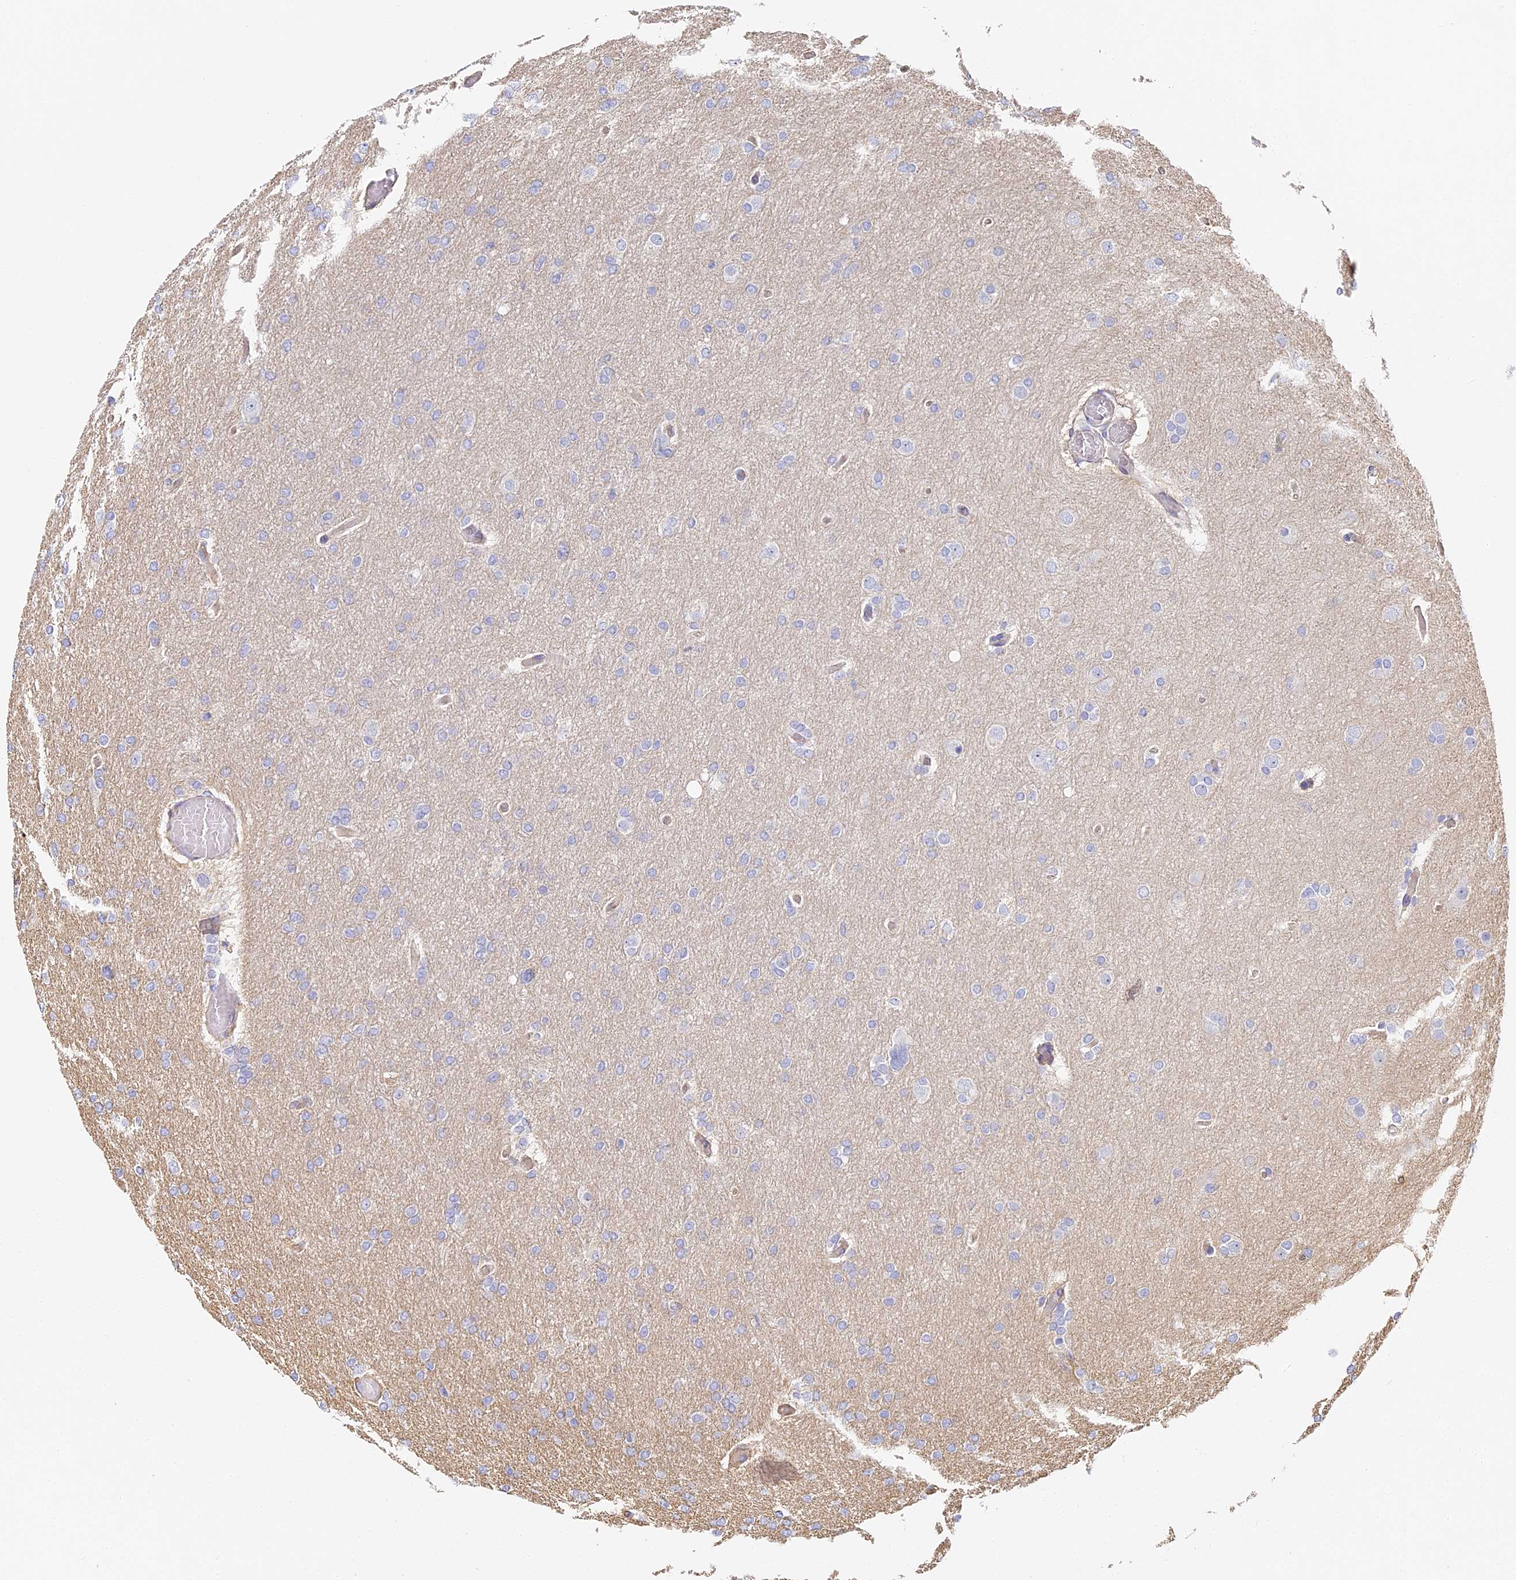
{"staining": {"intensity": "negative", "quantity": "none", "location": "none"}, "tissue": "glioma", "cell_type": "Tumor cells", "image_type": "cancer", "snomed": [{"axis": "morphology", "description": "Glioma, malignant, High grade"}, {"axis": "topography", "description": "Cerebral cortex"}], "caption": "High power microscopy micrograph of an IHC histopathology image of high-grade glioma (malignant), revealing no significant staining in tumor cells.", "gene": "CCDC30", "patient": {"sex": "female", "age": 36}}